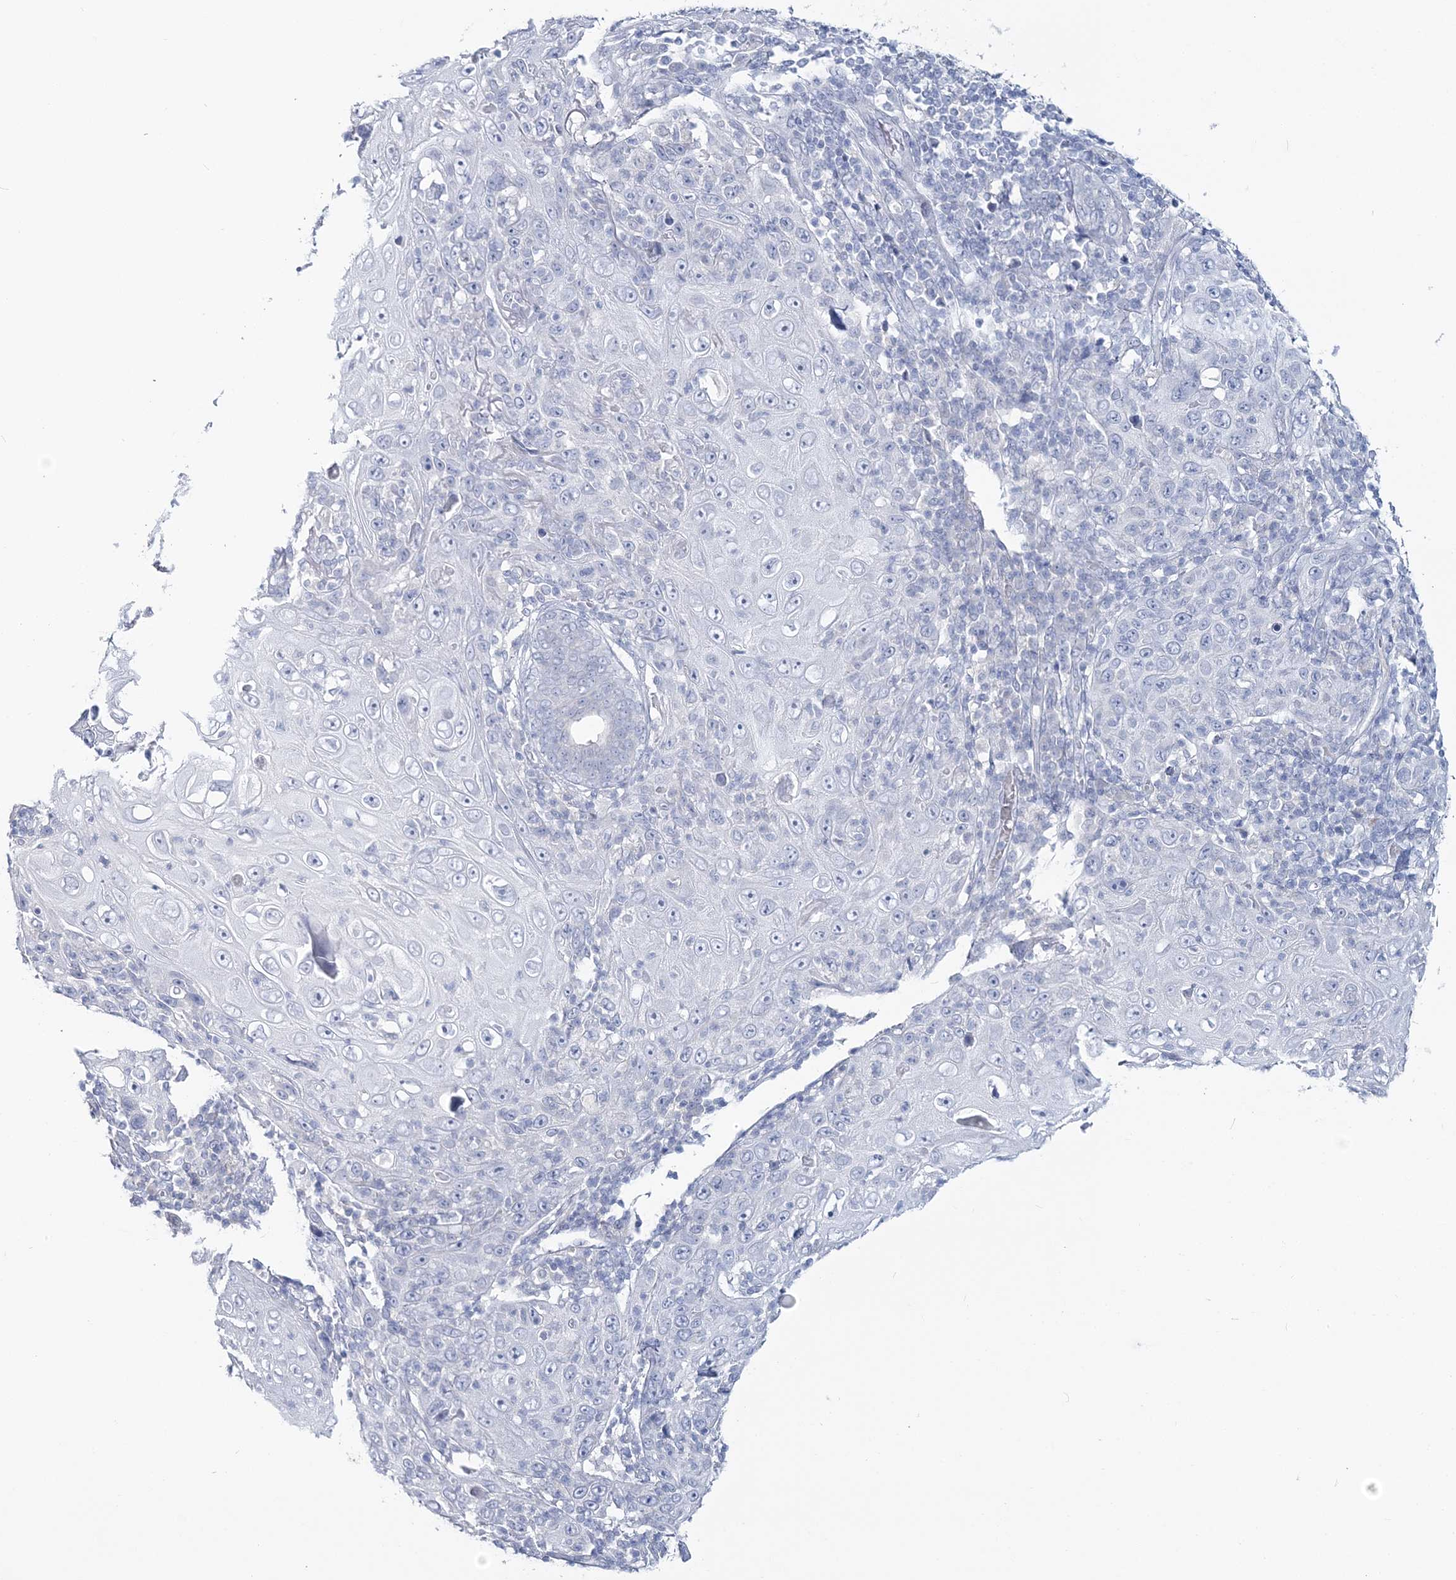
{"staining": {"intensity": "negative", "quantity": "none", "location": "none"}, "tissue": "skin cancer", "cell_type": "Tumor cells", "image_type": "cancer", "snomed": [{"axis": "morphology", "description": "Squamous cell carcinoma, NOS"}, {"axis": "topography", "description": "Skin"}], "caption": "Human squamous cell carcinoma (skin) stained for a protein using IHC shows no staining in tumor cells.", "gene": "CYP3A4", "patient": {"sex": "female", "age": 88}}